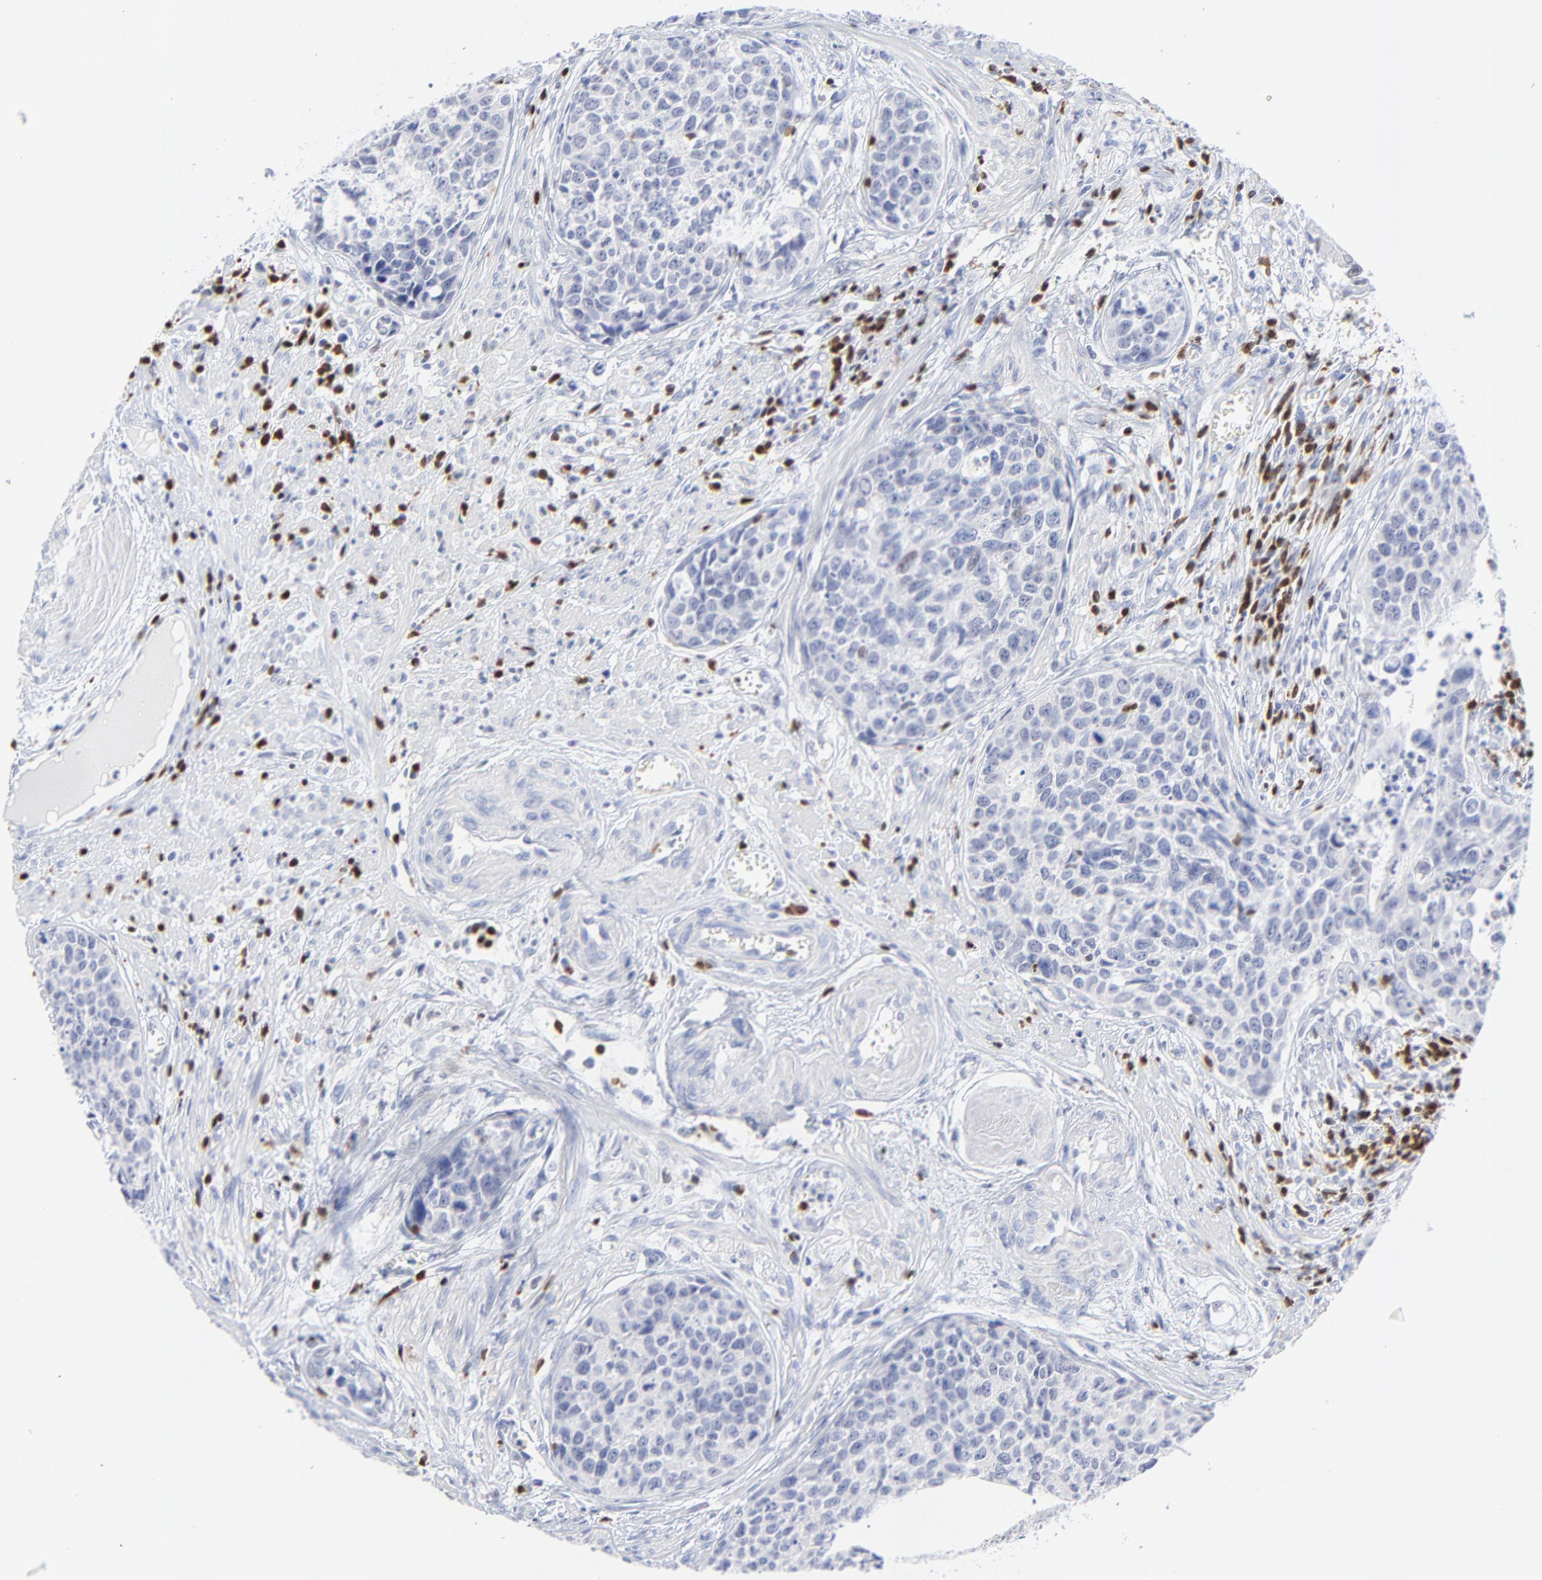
{"staining": {"intensity": "negative", "quantity": "none", "location": "none"}, "tissue": "urothelial cancer", "cell_type": "Tumor cells", "image_type": "cancer", "snomed": [{"axis": "morphology", "description": "Urothelial carcinoma, High grade"}, {"axis": "topography", "description": "Urinary bladder"}], "caption": "Urothelial cancer stained for a protein using immunohistochemistry displays no positivity tumor cells.", "gene": "ZAP70", "patient": {"sex": "male", "age": 81}}